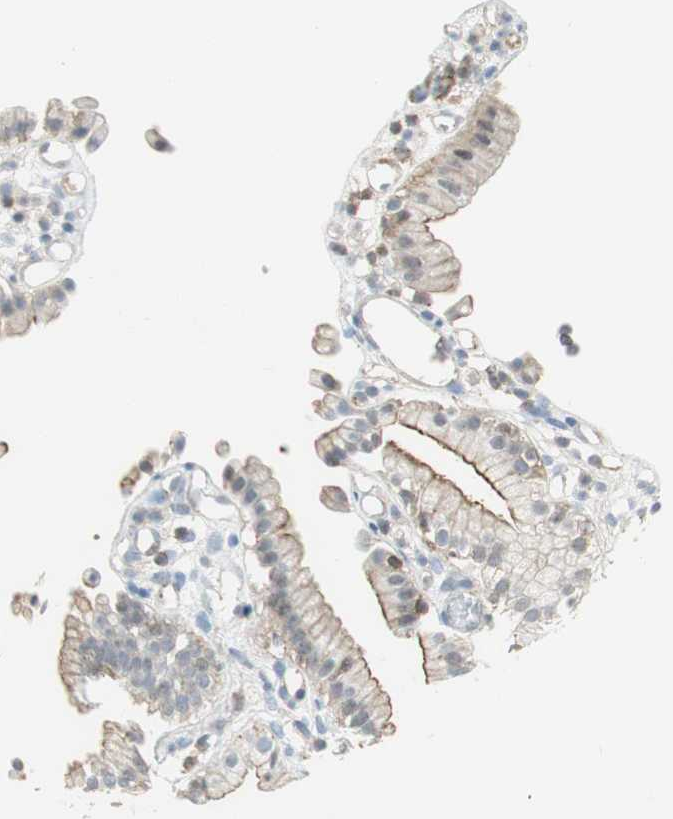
{"staining": {"intensity": "weak", "quantity": ">75%", "location": "cytoplasmic/membranous"}, "tissue": "gallbladder", "cell_type": "Glandular cells", "image_type": "normal", "snomed": [{"axis": "morphology", "description": "Normal tissue, NOS"}, {"axis": "topography", "description": "Gallbladder"}], "caption": "Immunohistochemical staining of normal human gallbladder demonstrates low levels of weak cytoplasmic/membranous expression in about >75% of glandular cells. (brown staining indicates protein expression, while blue staining denotes nuclei).", "gene": "PPP1CA", "patient": {"sex": "male", "age": 65}}